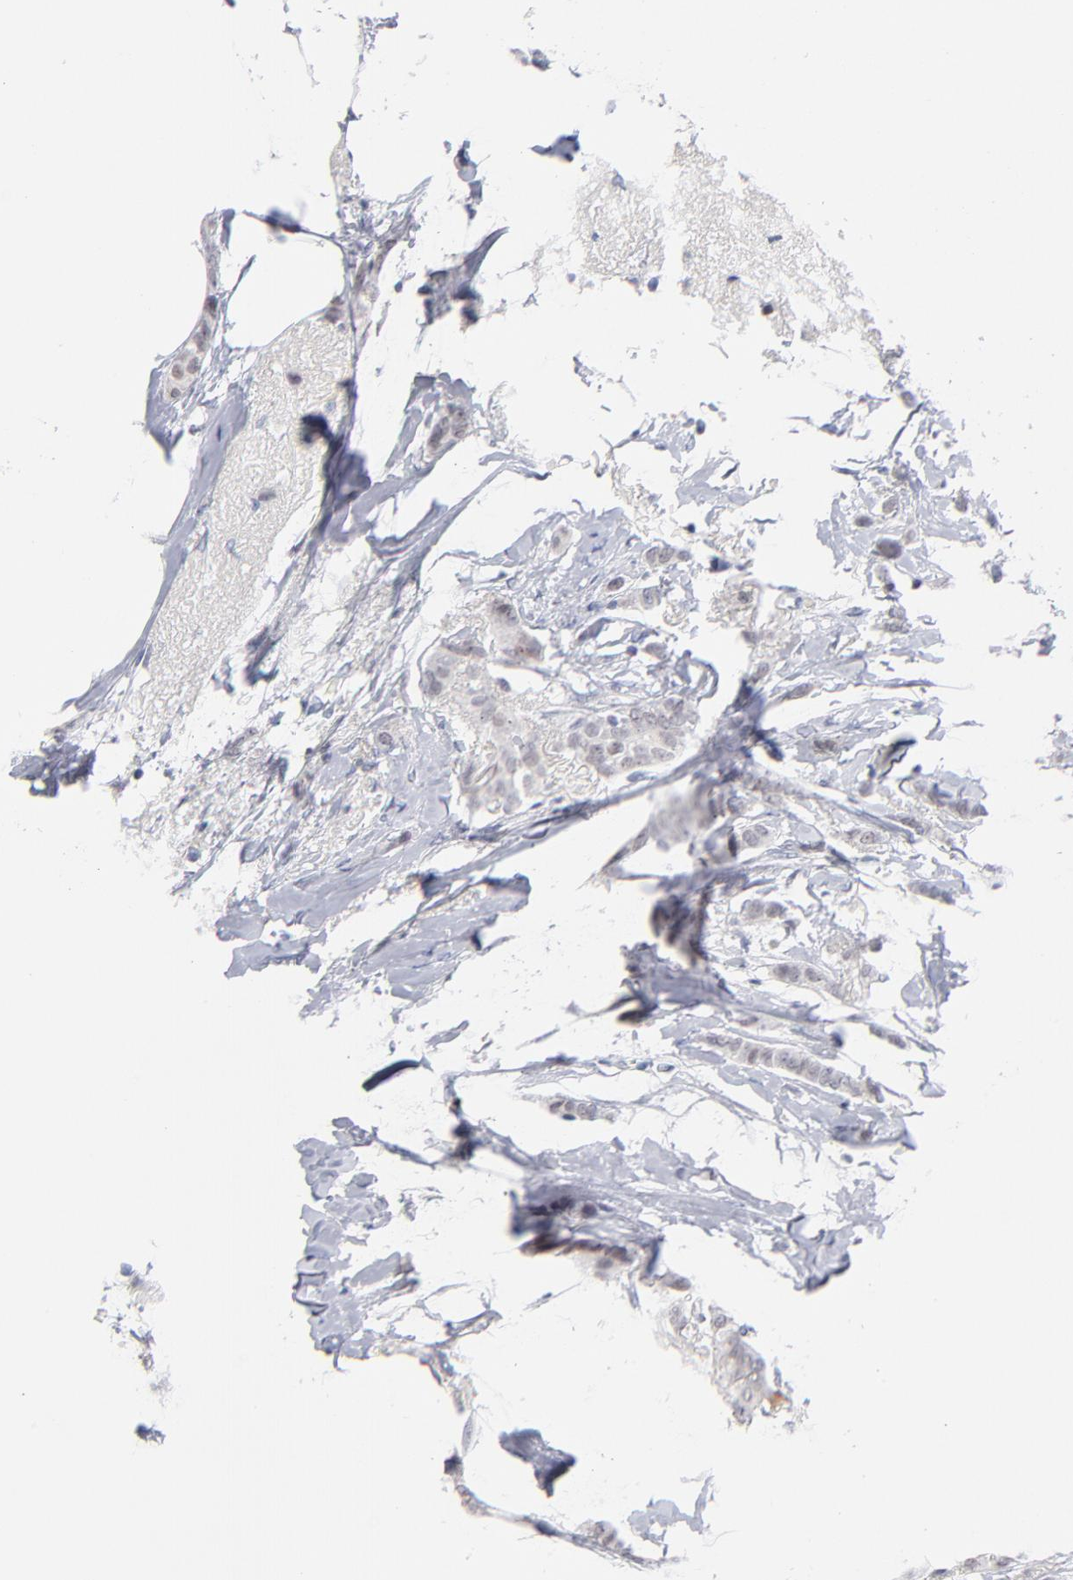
{"staining": {"intensity": "negative", "quantity": "none", "location": "none"}, "tissue": "breast cancer", "cell_type": "Tumor cells", "image_type": "cancer", "snomed": [{"axis": "morphology", "description": "Lobular carcinoma"}, {"axis": "topography", "description": "Breast"}], "caption": "IHC histopathology image of neoplastic tissue: breast cancer stained with DAB (3,3'-diaminobenzidine) exhibits no significant protein expression in tumor cells.", "gene": "PARP1", "patient": {"sex": "female", "age": 55}}